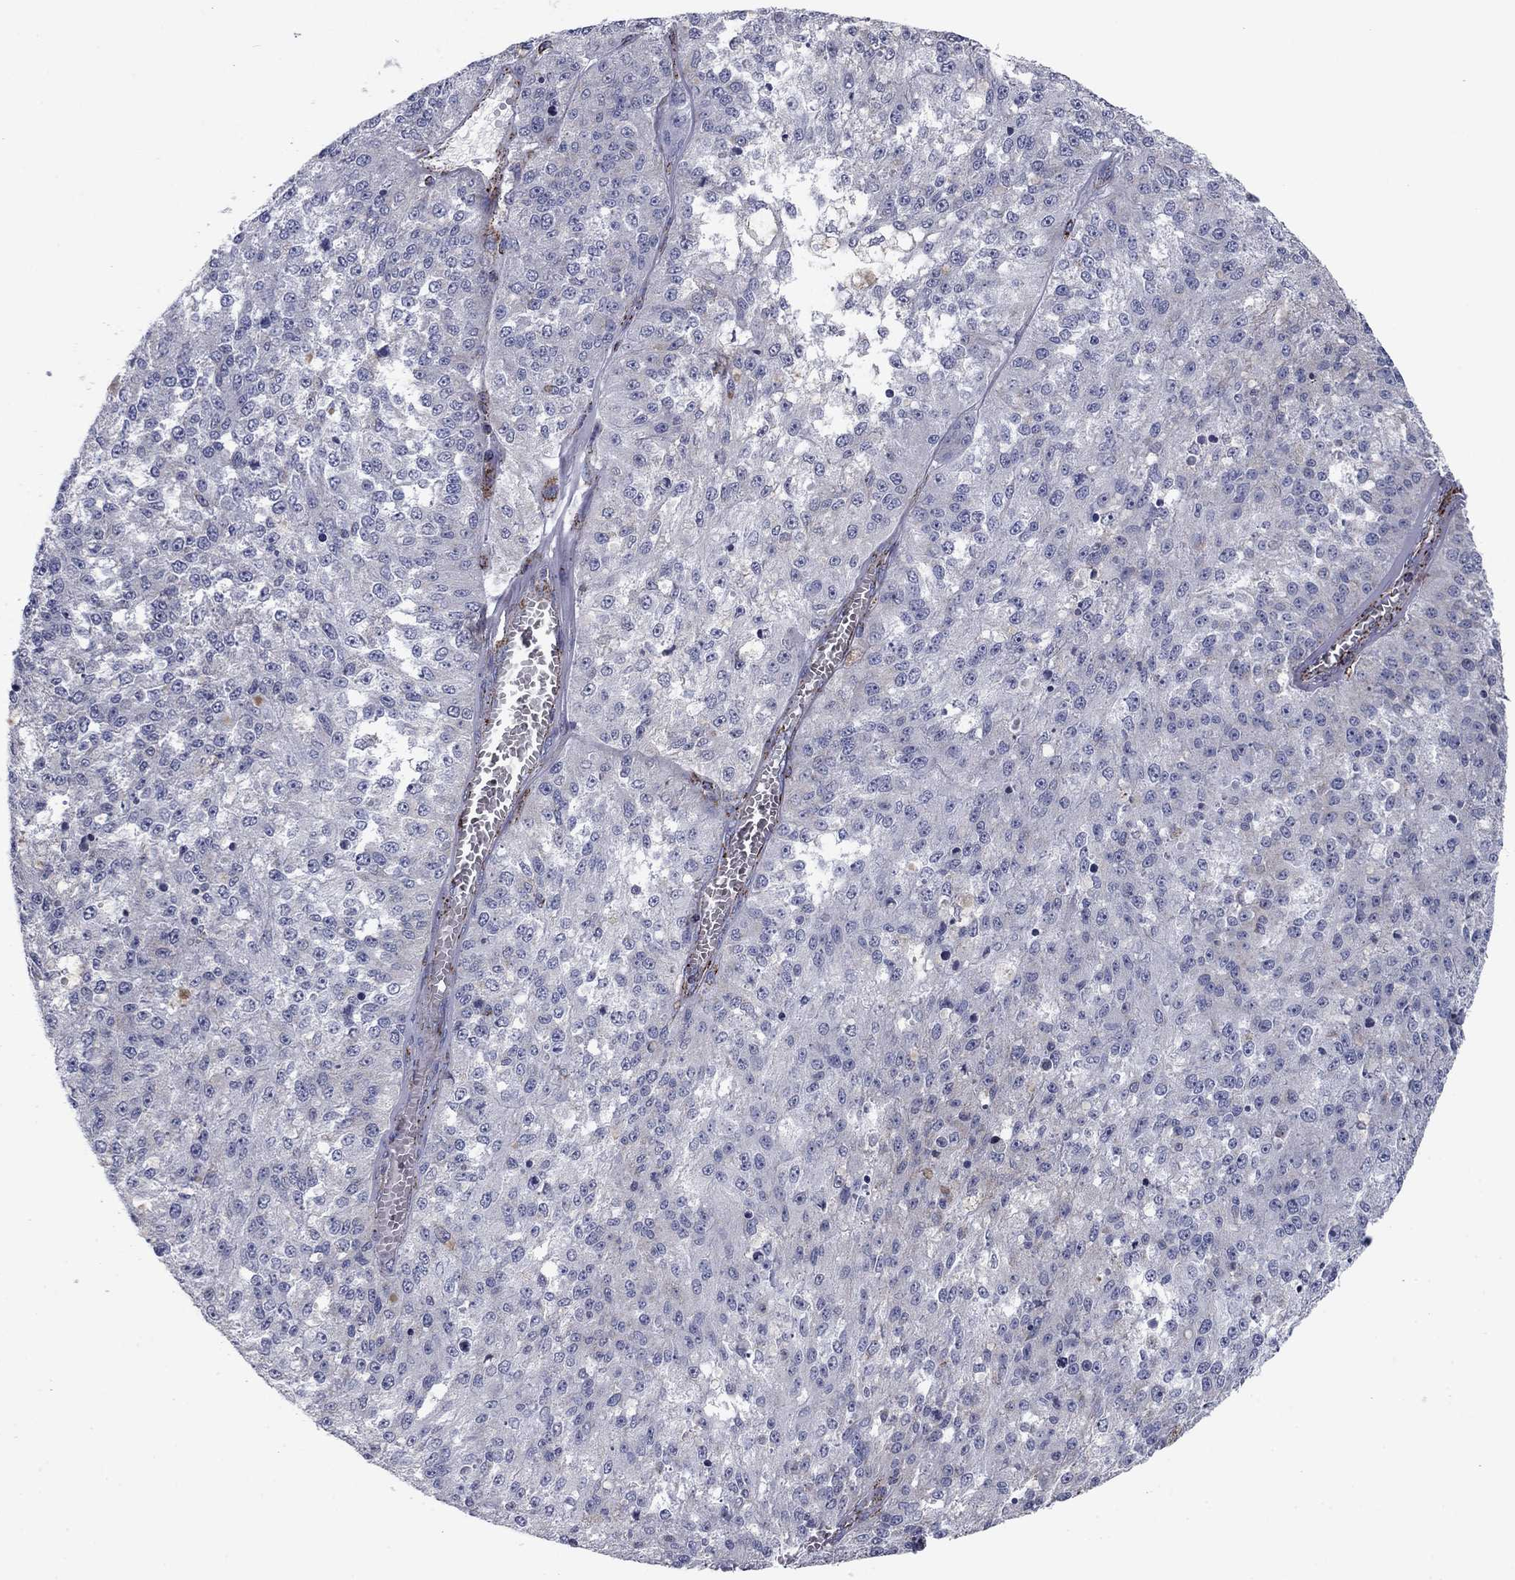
{"staining": {"intensity": "negative", "quantity": "none", "location": "none"}, "tissue": "melanoma", "cell_type": "Tumor cells", "image_type": "cancer", "snomed": [{"axis": "morphology", "description": "Malignant melanoma, Metastatic site"}, {"axis": "topography", "description": "Lymph node"}], "caption": "Malignant melanoma (metastatic site) was stained to show a protein in brown. There is no significant expression in tumor cells.", "gene": "NDUFV1", "patient": {"sex": "female", "age": 64}}